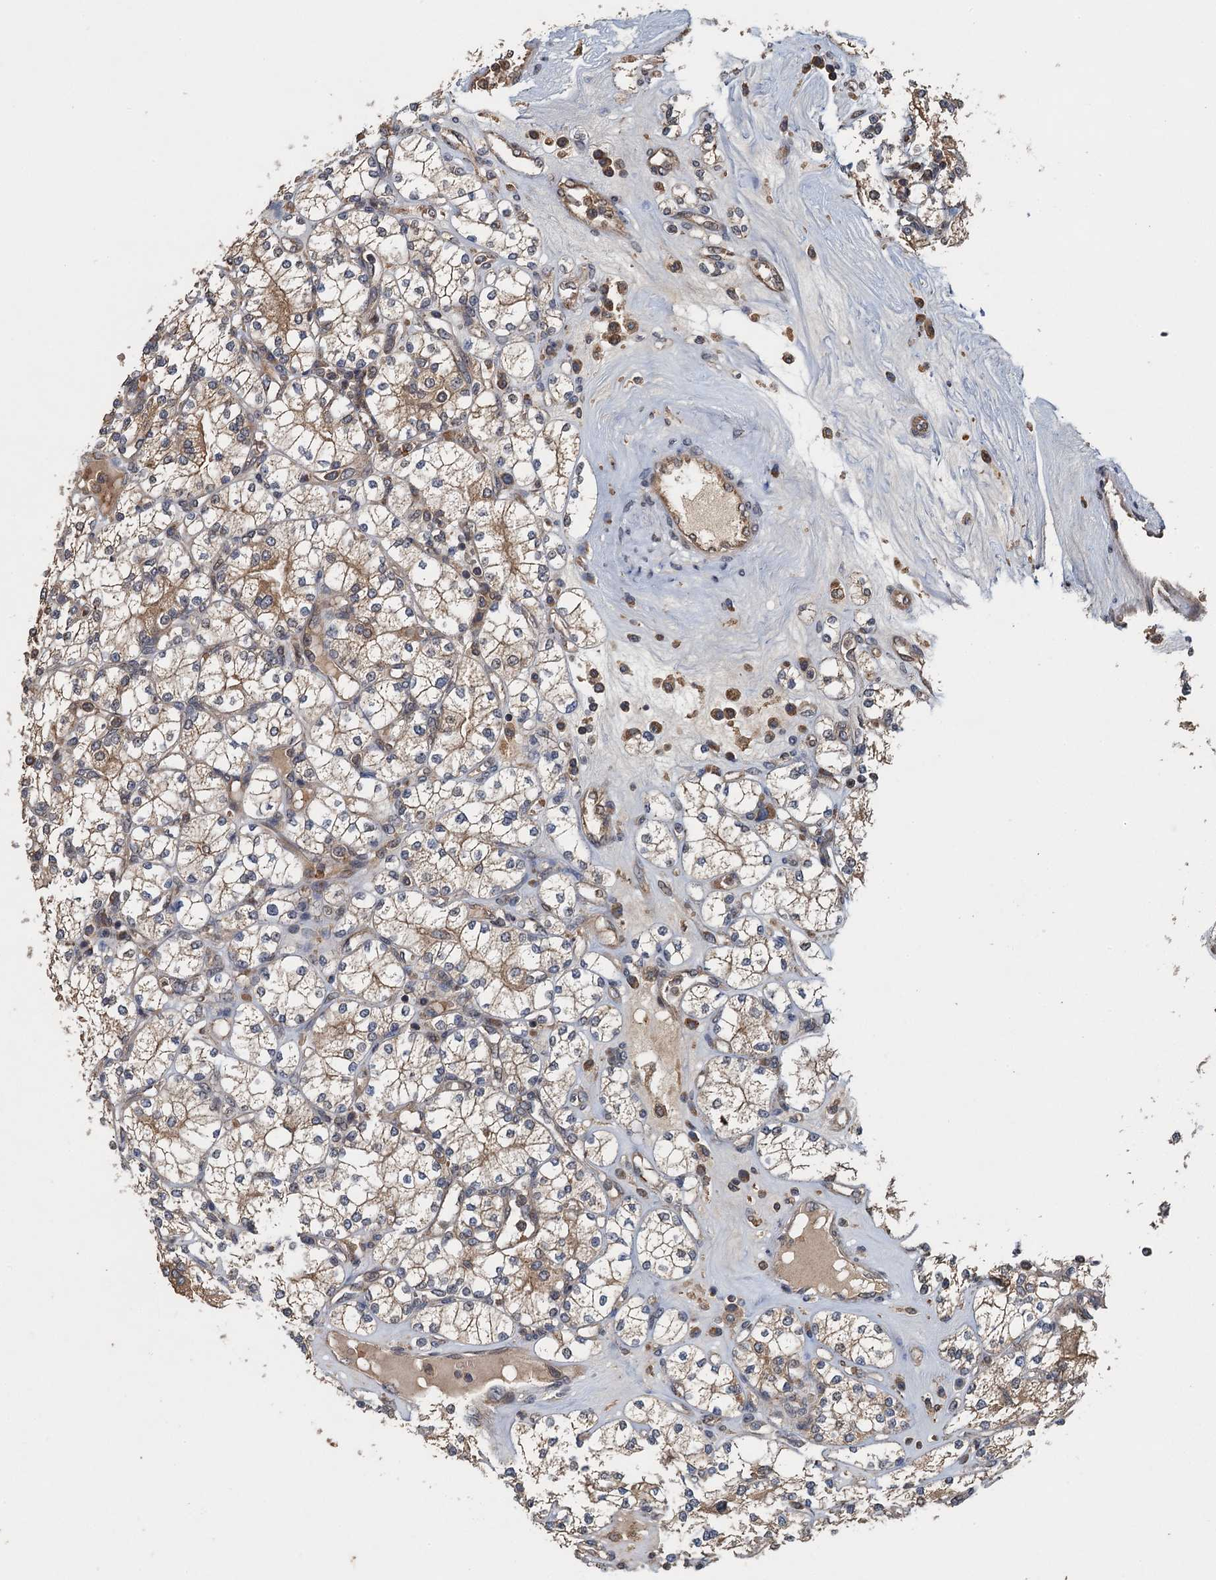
{"staining": {"intensity": "weak", "quantity": ">75%", "location": "cytoplasmic/membranous"}, "tissue": "renal cancer", "cell_type": "Tumor cells", "image_type": "cancer", "snomed": [{"axis": "morphology", "description": "Adenocarcinoma, NOS"}, {"axis": "topography", "description": "Kidney"}], "caption": "Weak cytoplasmic/membranous protein expression is appreciated in approximately >75% of tumor cells in renal cancer (adenocarcinoma).", "gene": "SNX32", "patient": {"sex": "male", "age": 77}}